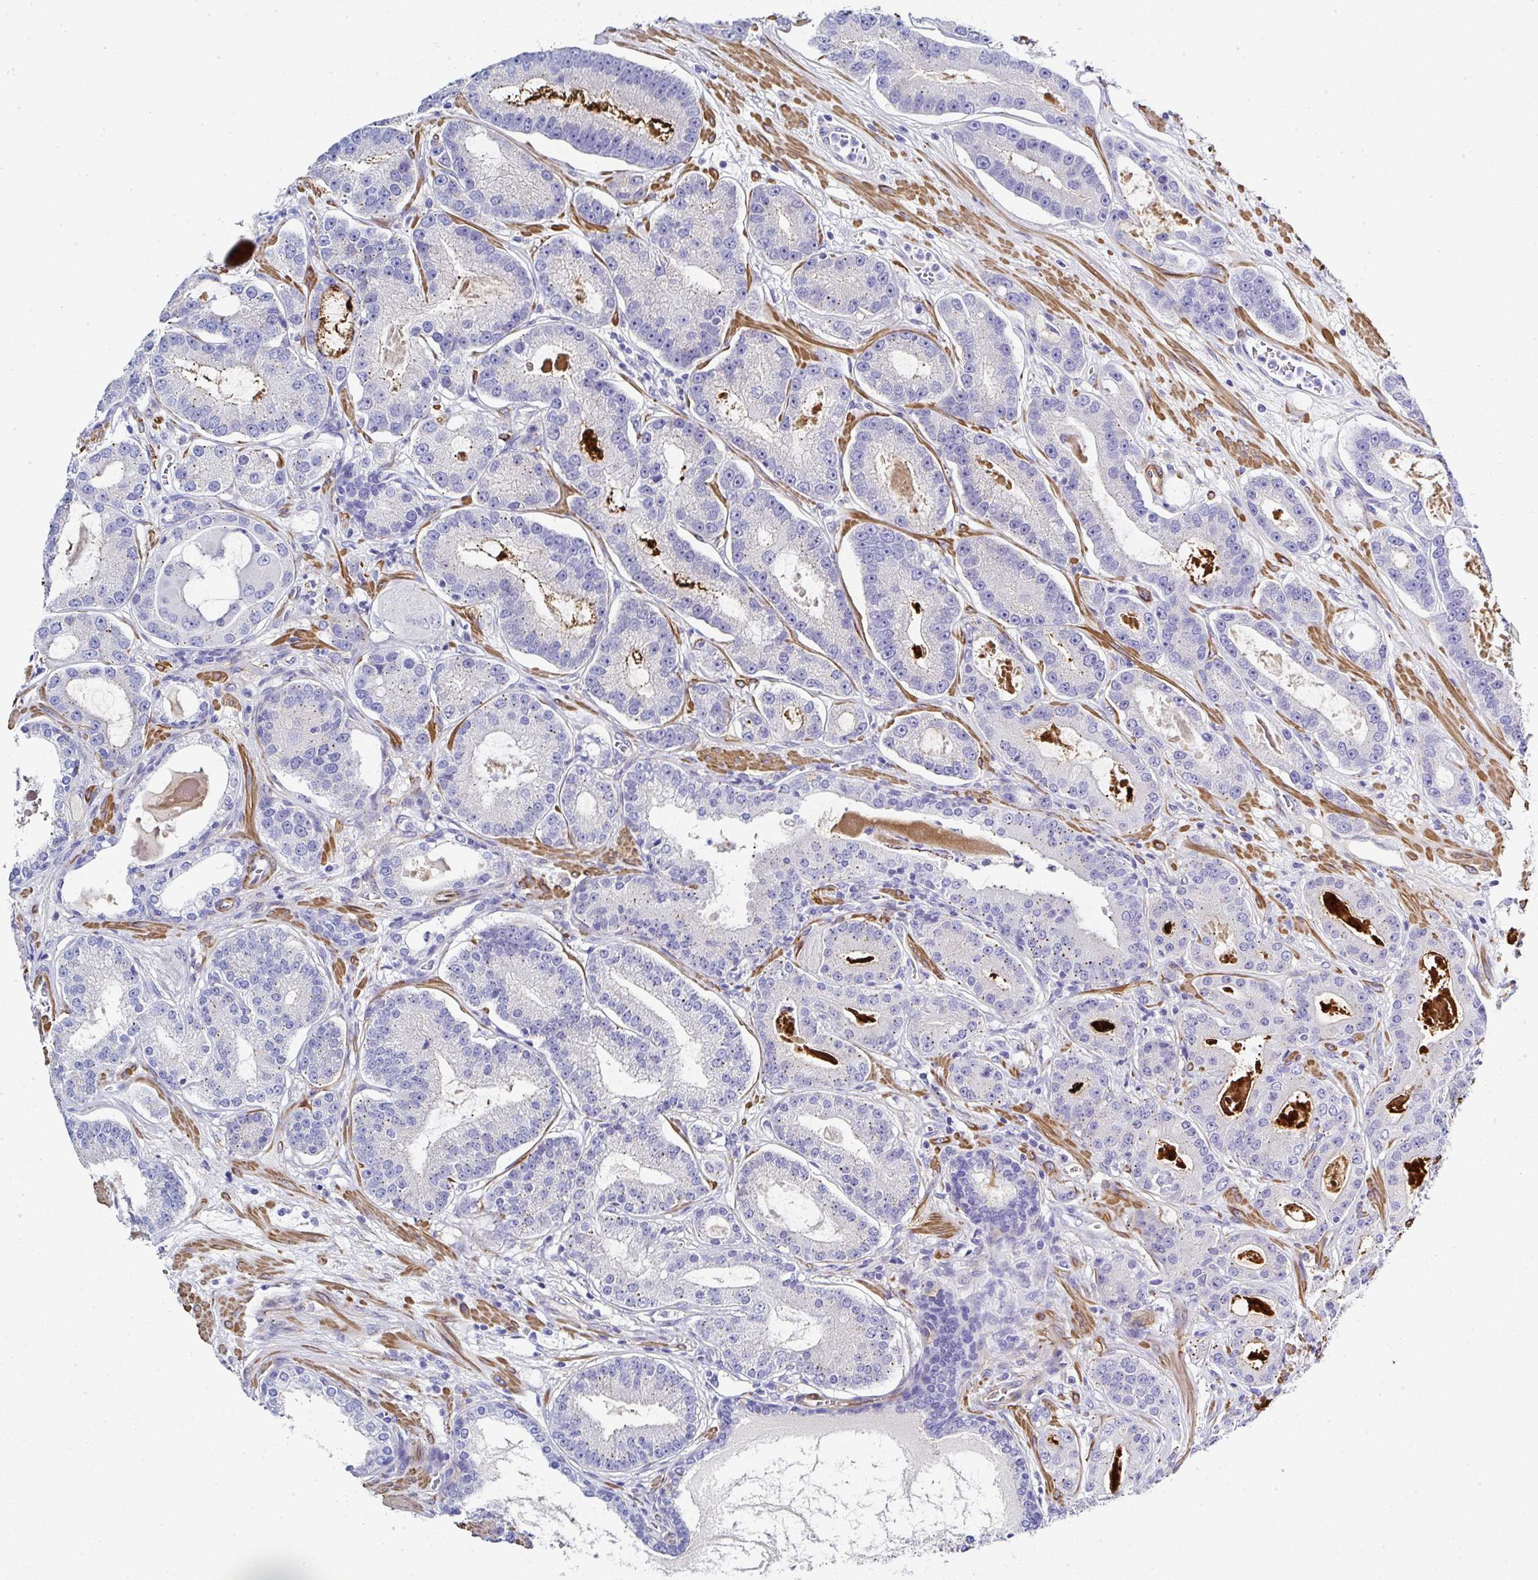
{"staining": {"intensity": "negative", "quantity": "none", "location": "none"}, "tissue": "prostate cancer", "cell_type": "Tumor cells", "image_type": "cancer", "snomed": [{"axis": "morphology", "description": "Adenocarcinoma, High grade"}, {"axis": "topography", "description": "Prostate"}], "caption": "High power microscopy photomicrograph of an IHC micrograph of prostate adenocarcinoma (high-grade), revealing no significant positivity in tumor cells.", "gene": "PPFIA4", "patient": {"sex": "male", "age": 65}}